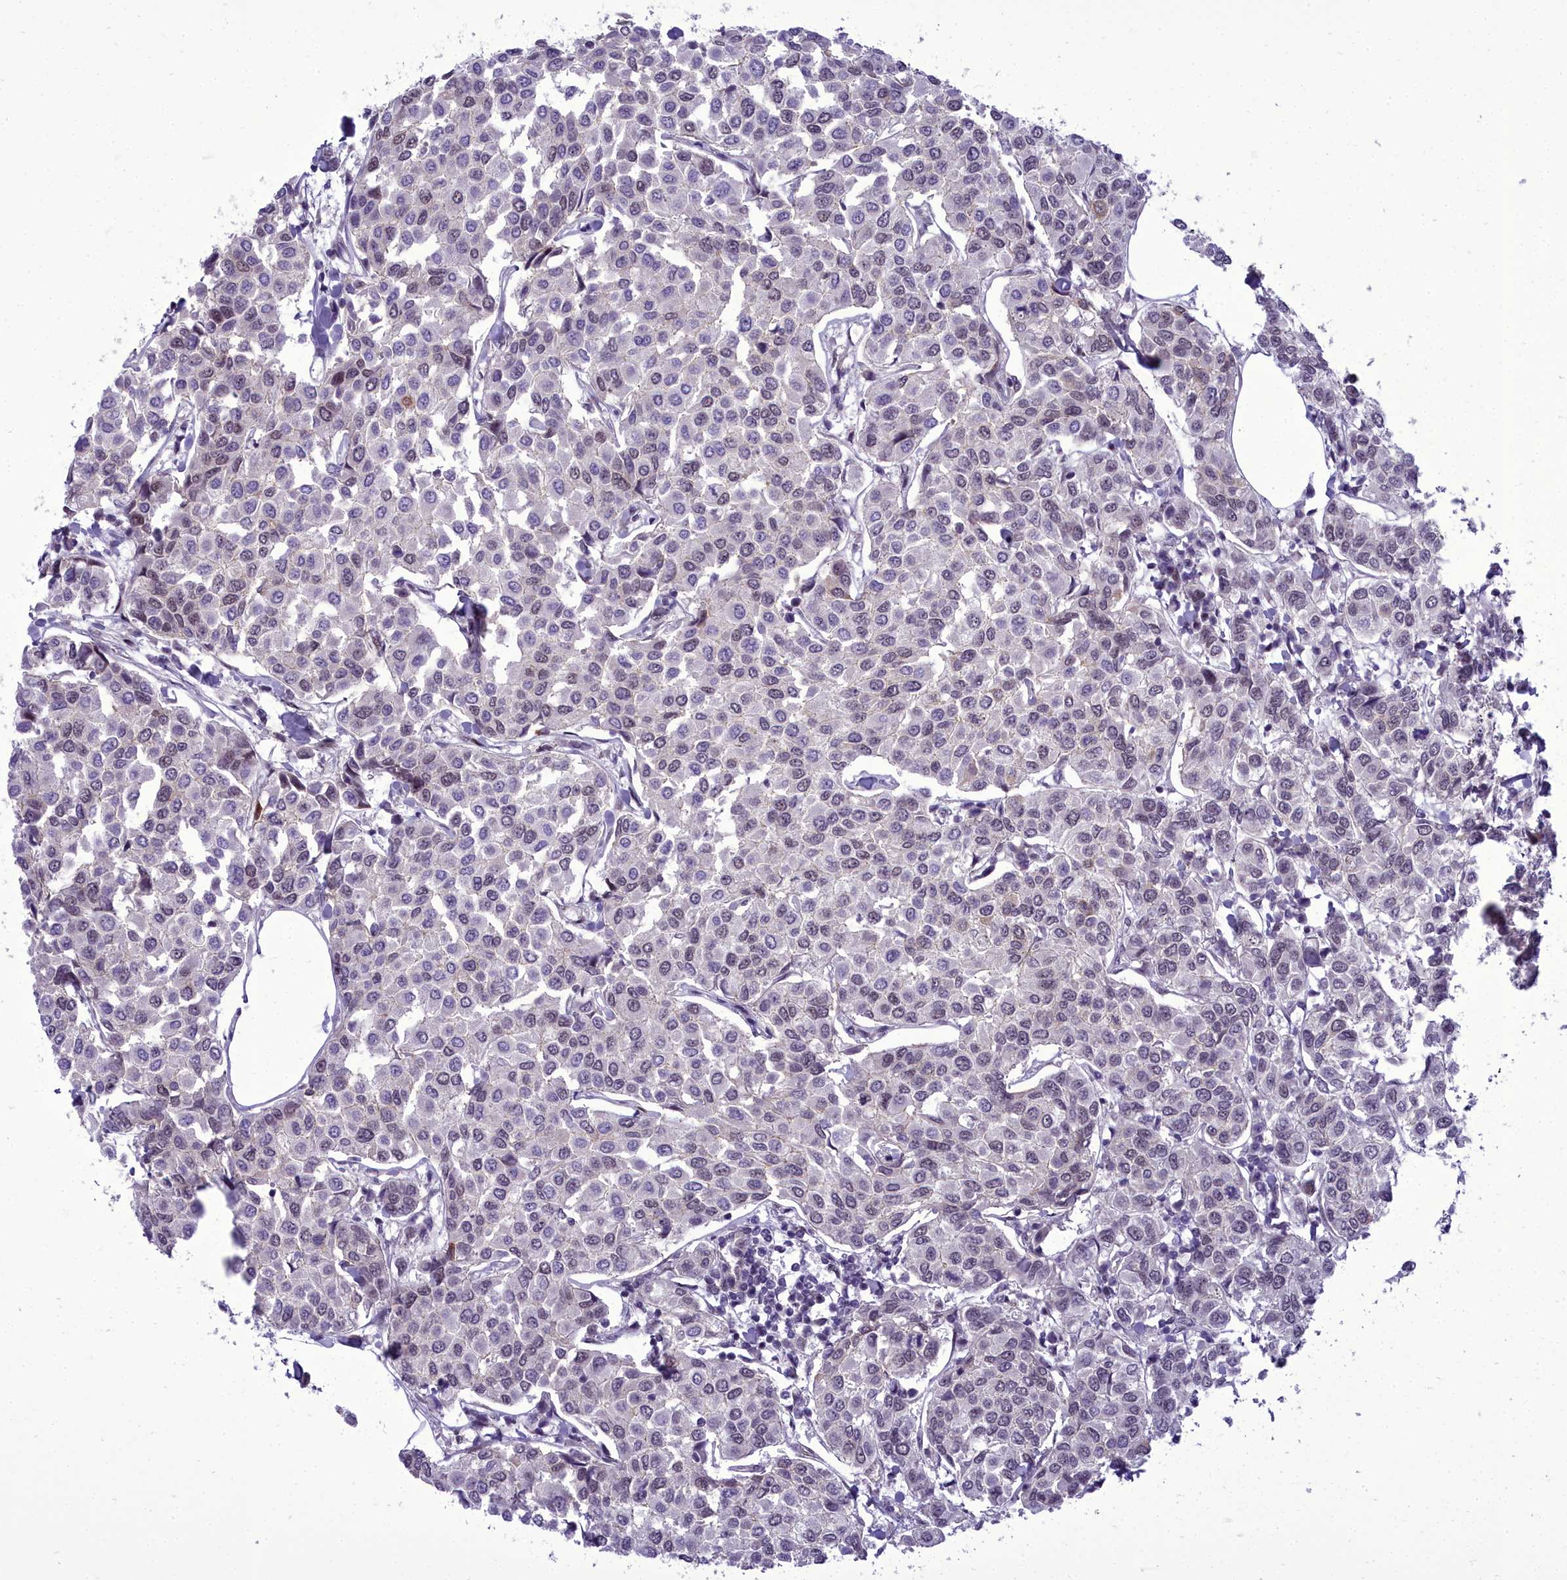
{"staining": {"intensity": "weak", "quantity": "<25%", "location": "nuclear"}, "tissue": "breast cancer", "cell_type": "Tumor cells", "image_type": "cancer", "snomed": [{"axis": "morphology", "description": "Duct carcinoma"}, {"axis": "topography", "description": "Breast"}], "caption": "Invasive ductal carcinoma (breast) stained for a protein using immunohistochemistry (IHC) reveals no positivity tumor cells.", "gene": "CEACAM19", "patient": {"sex": "female", "age": 55}}